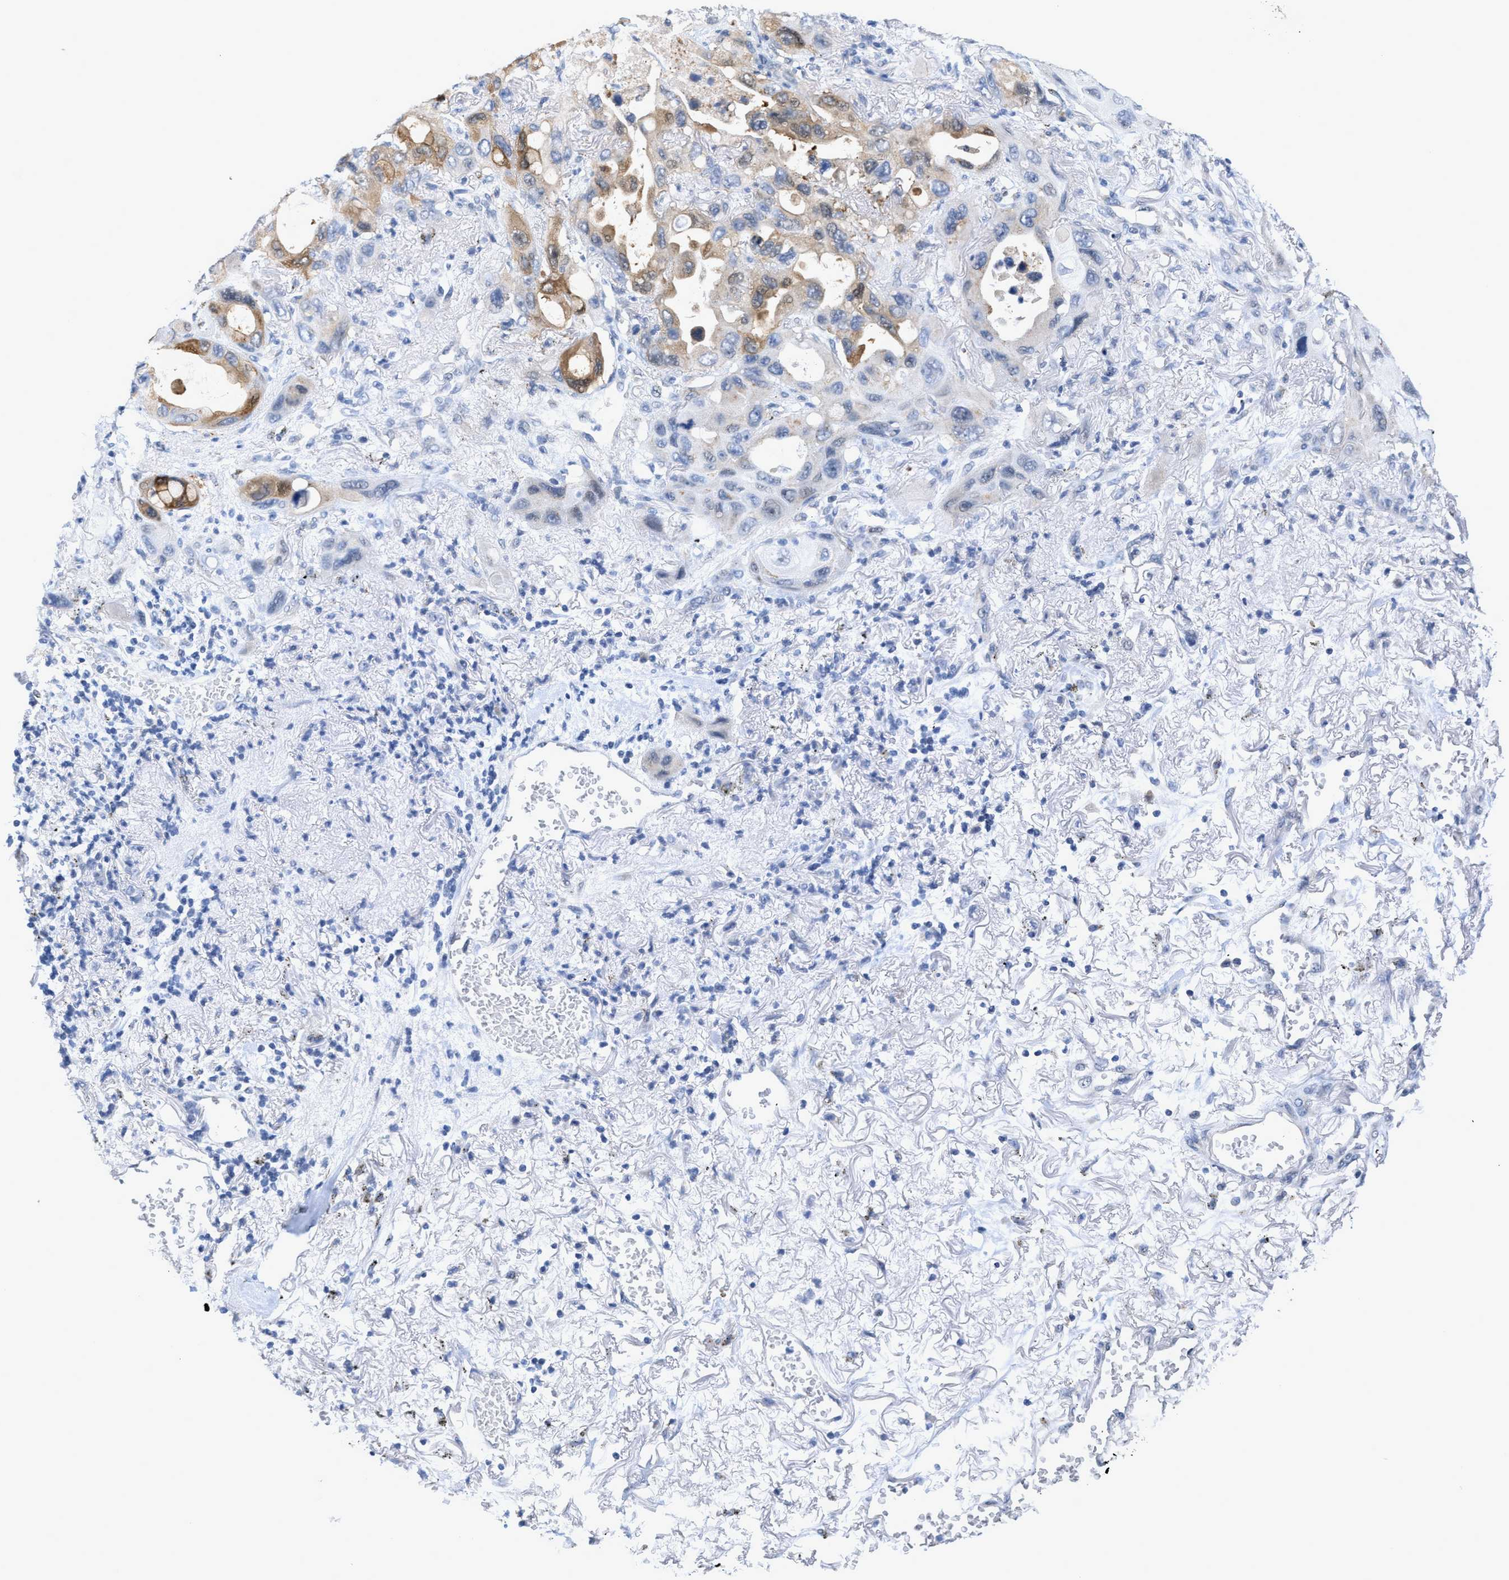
{"staining": {"intensity": "moderate", "quantity": "25%-75%", "location": "cytoplasmic/membranous"}, "tissue": "lung cancer", "cell_type": "Tumor cells", "image_type": "cancer", "snomed": [{"axis": "morphology", "description": "Squamous cell carcinoma, NOS"}, {"axis": "topography", "description": "Lung"}], "caption": "Squamous cell carcinoma (lung) stained with a brown dye reveals moderate cytoplasmic/membranous positive expression in about 25%-75% of tumor cells.", "gene": "CRYM", "patient": {"sex": "female", "age": 73}}